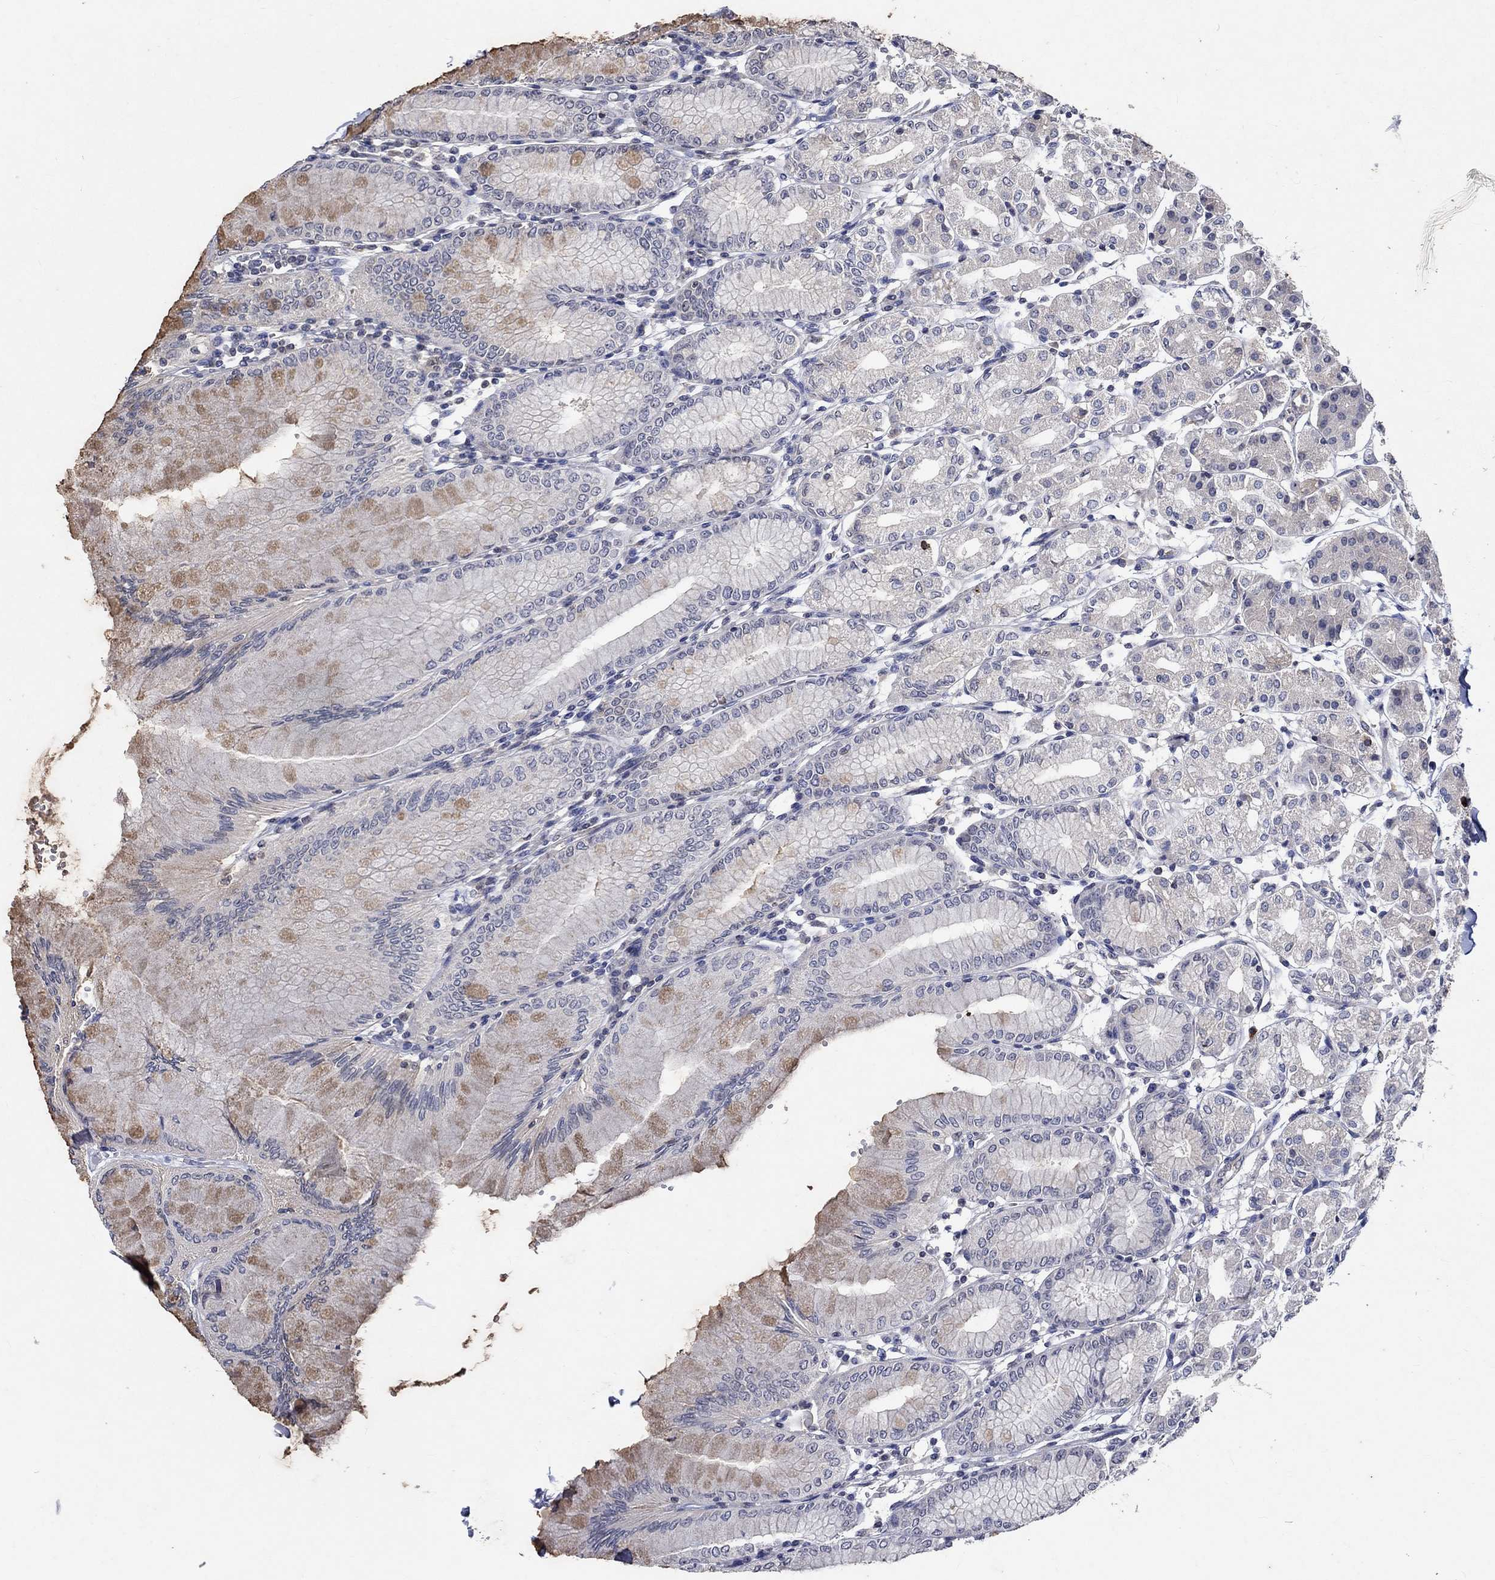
{"staining": {"intensity": "moderate", "quantity": "<25%", "location": "cytoplasmic/membranous"}, "tissue": "stomach", "cell_type": "Glandular cells", "image_type": "normal", "snomed": [{"axis": "morphology", "description": "Normal tissue, NOS"}, {"axis": "topography", "description": "Skeletal muscle"}, {"axis": "topography", "description": "Stomach"}], "caption": "The photomicrograph exhibits staining of unremarkable stomach, revealing moderate cytoplasmic/membranous protein staining (brown color) within glandular cells.", "gene": "TMEM169", "patient": {"sex": "female", "age": 57}}